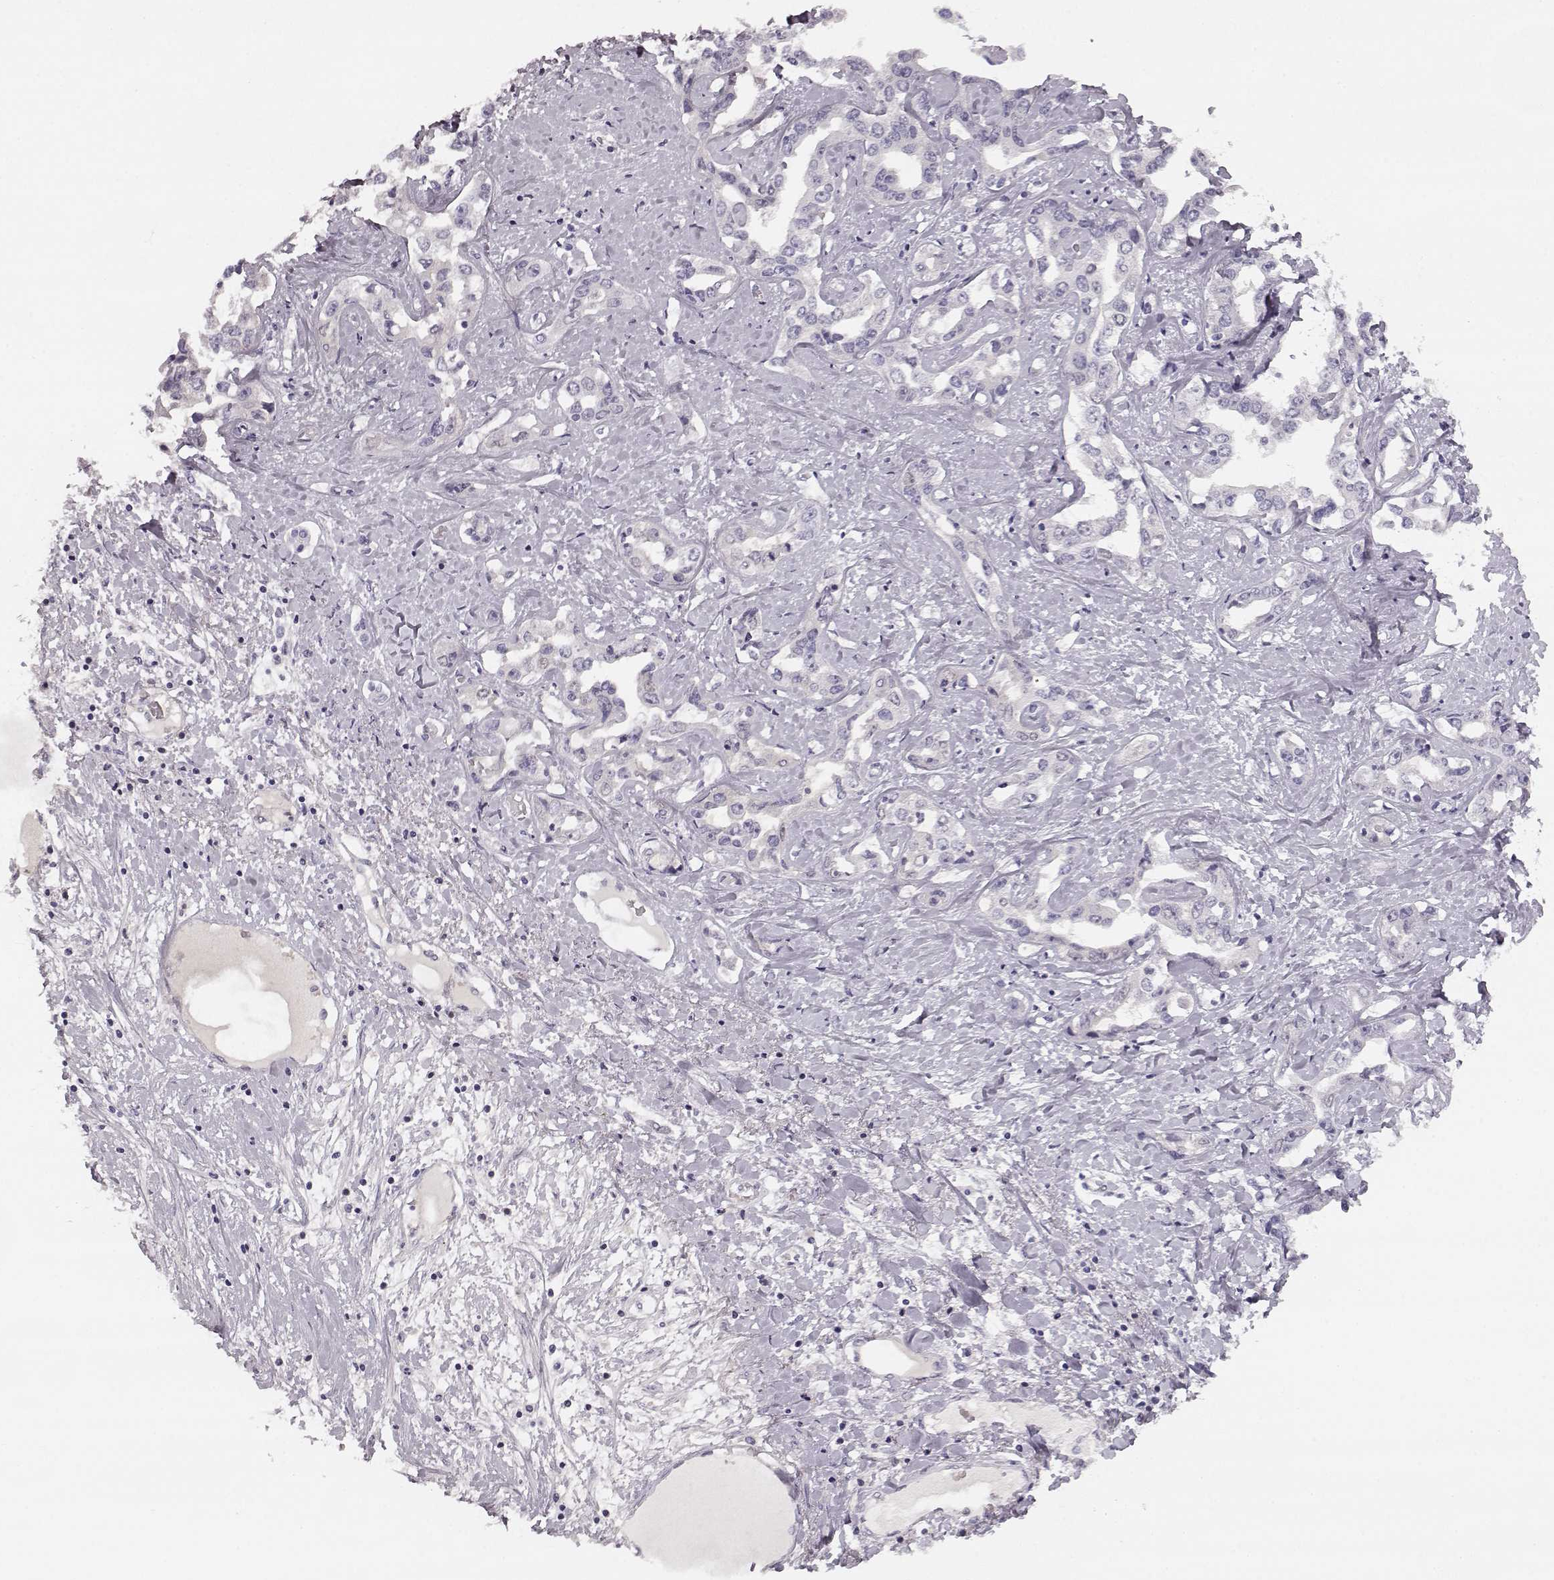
{"staining": {"intensity": "negative", "quantity": "none", "location": "none"}, "tissue": "liver cancer", "cell_type": "Tumor cells", "image_type": "cancer", "snomed": [{"axis": "morphology", "description": "Cholangiocarcinoma"}, {"axis": "topography", "description": "Liver"}], "caption": "A micrograph of liver cancer (cholangiocarcinoma) stained for a protein demonstrates no brown staining in tumor cells.", "gene": "KIAA0319", "patient": {"sex": "male", "age": 59}}